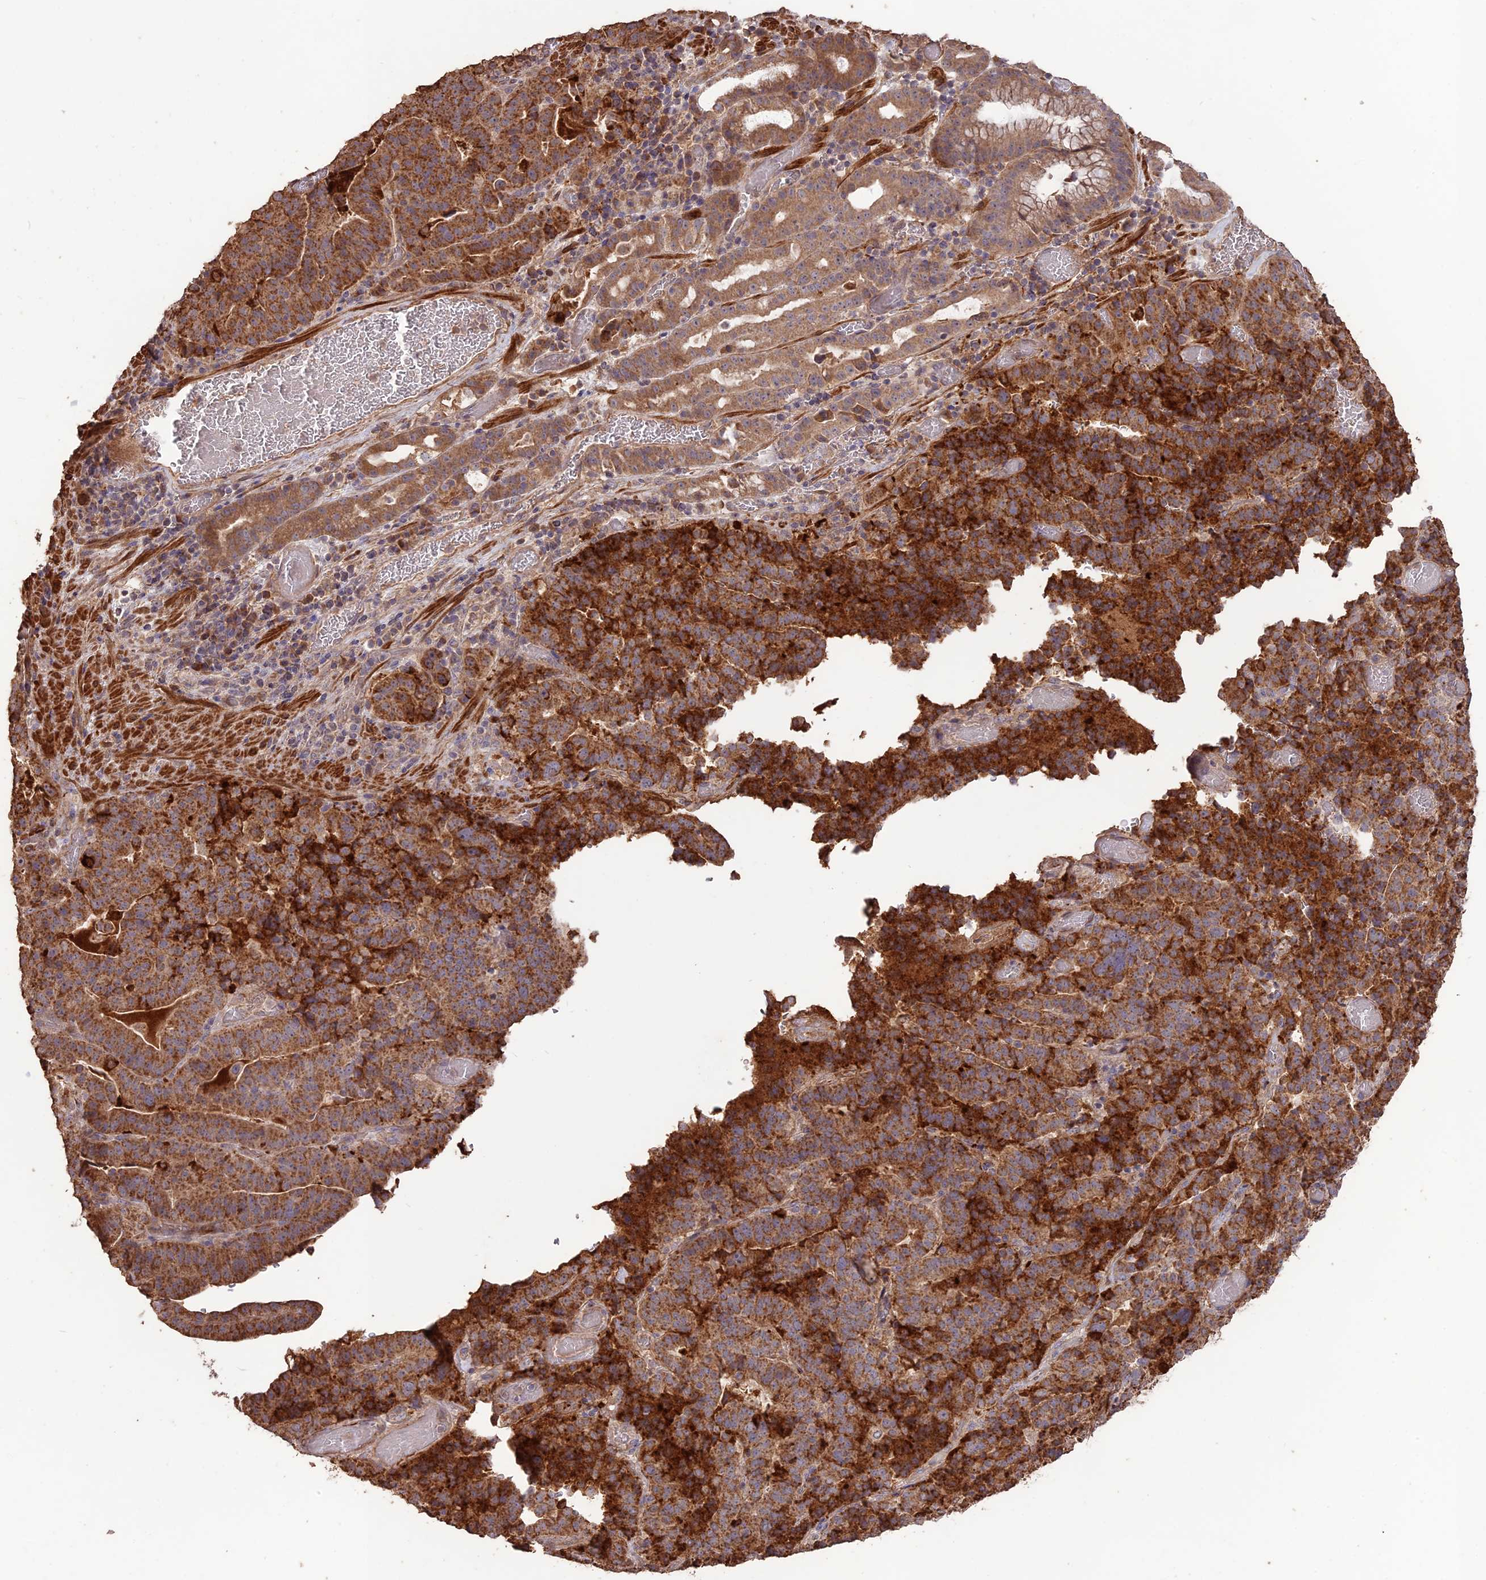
{"staining": {"intensity": "moderate", "quantity": ">75%", "location": "cytoplasmic/membranous"}, "tissue": "stomach cancer", "cell_type": "Tumor cells", "image_type": "cancer", "snomed": [{"axis": "morphology", "description": "Adenocarcinoma, NOS"}, {"axis": "topography", "description": "Stomach"}], "caption": "Protein staining of stomach cancer tissue exhibits moderate cytoplasmic/membranous staining in approximately >75% of tumor cells.", "gene": "LAYN", "patient": {"sex": "male", "age": 48}}